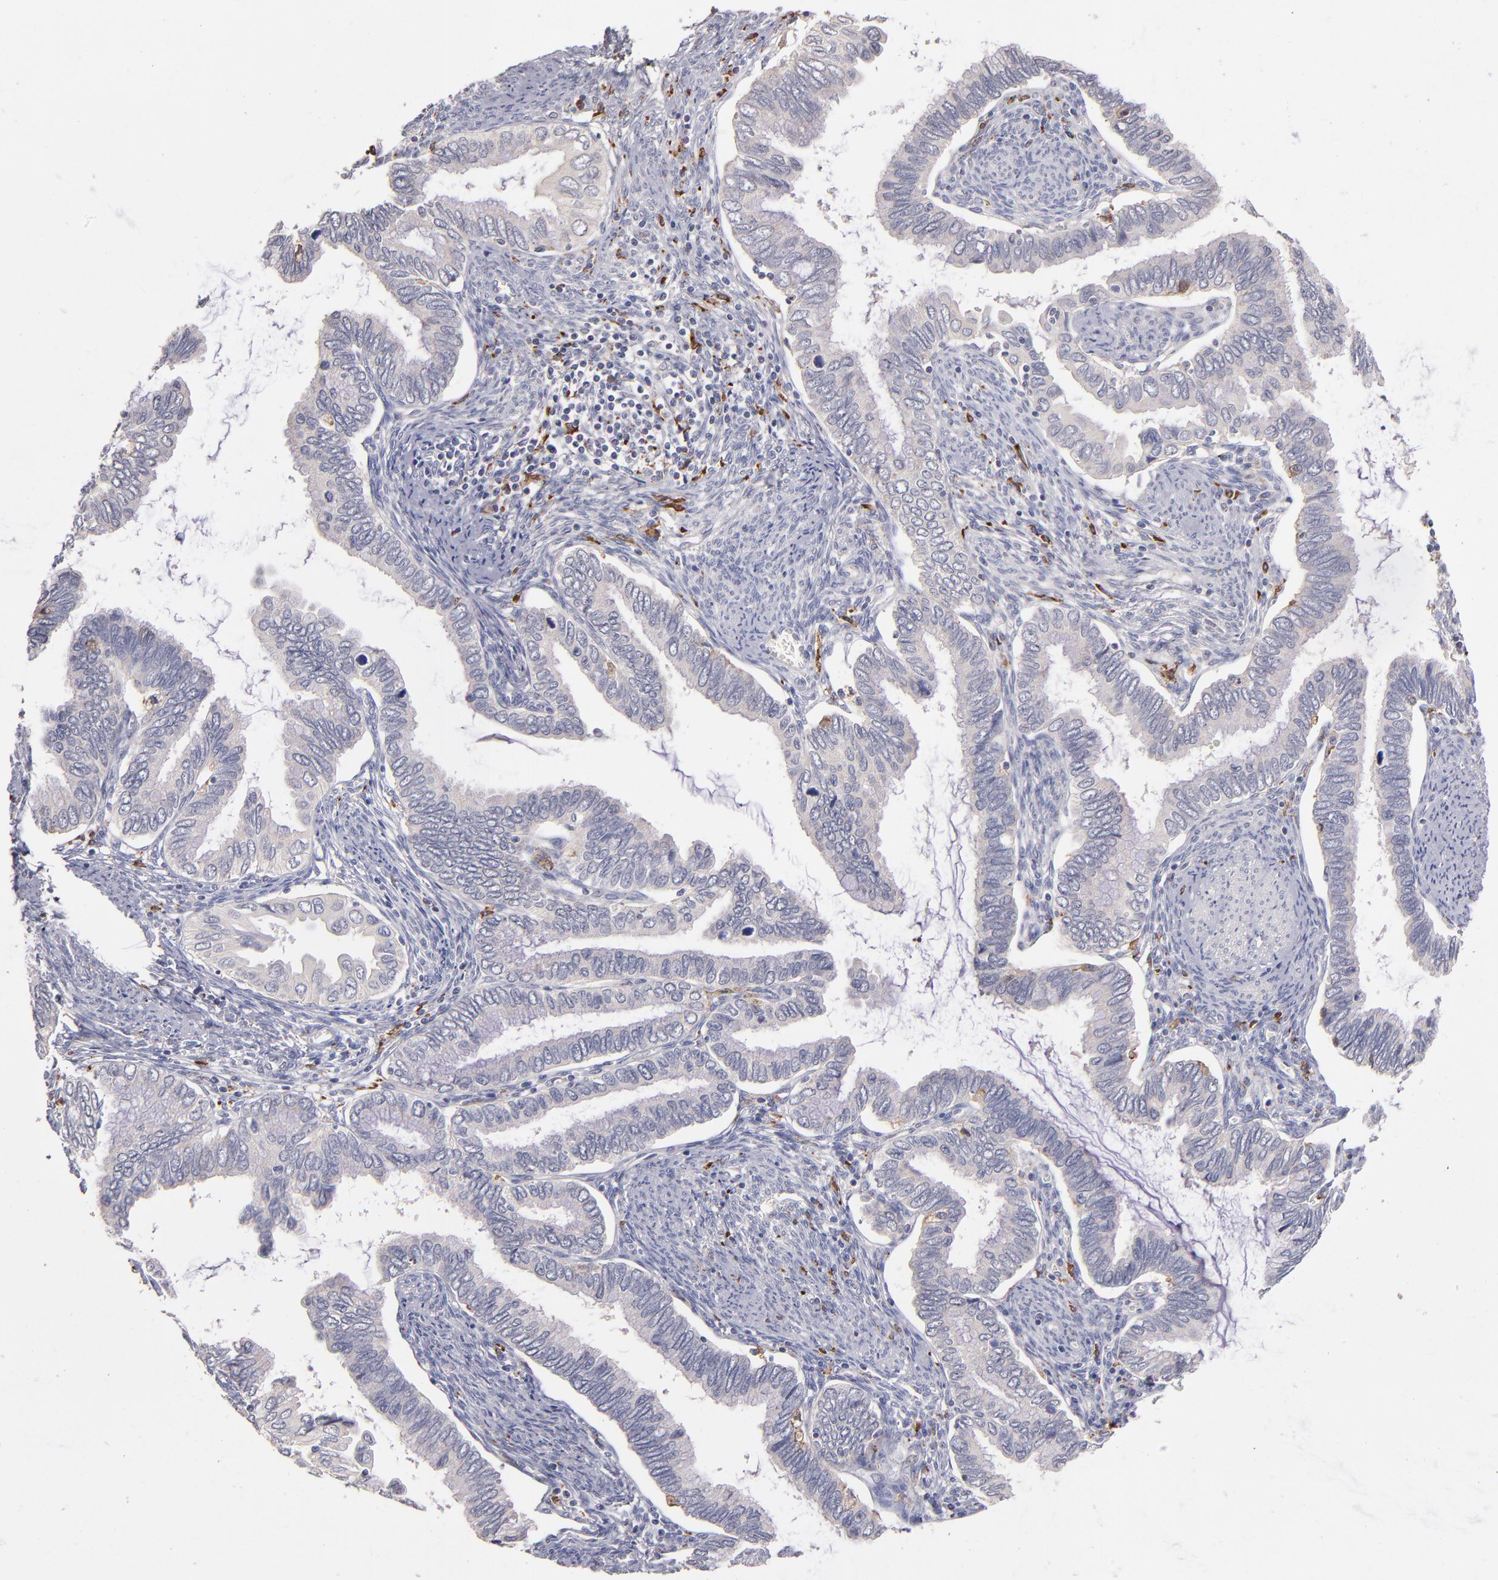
{"staining": {"intensity": "negative", "quantity": "none", "location": "none"}, "tissue": "cervical cancer", "cell_type": "Tumor cells", "image_type": "cancer", "snomed": [{"axis": "morphology", "description": "Adenocarcinoma, NOS"}, {"axis": "topography", "description": "Cervix"}], "caption": "A photomicrograph of cervical cancer (adenocarcinoma) stained for a protein demonstrates no brown staining in tumor cells. (Immunohistochemistry (ihc), brightfield microscopy, high magnification).", "gene": "GLDC", "patient": {"sex": "female", "age": 49}}